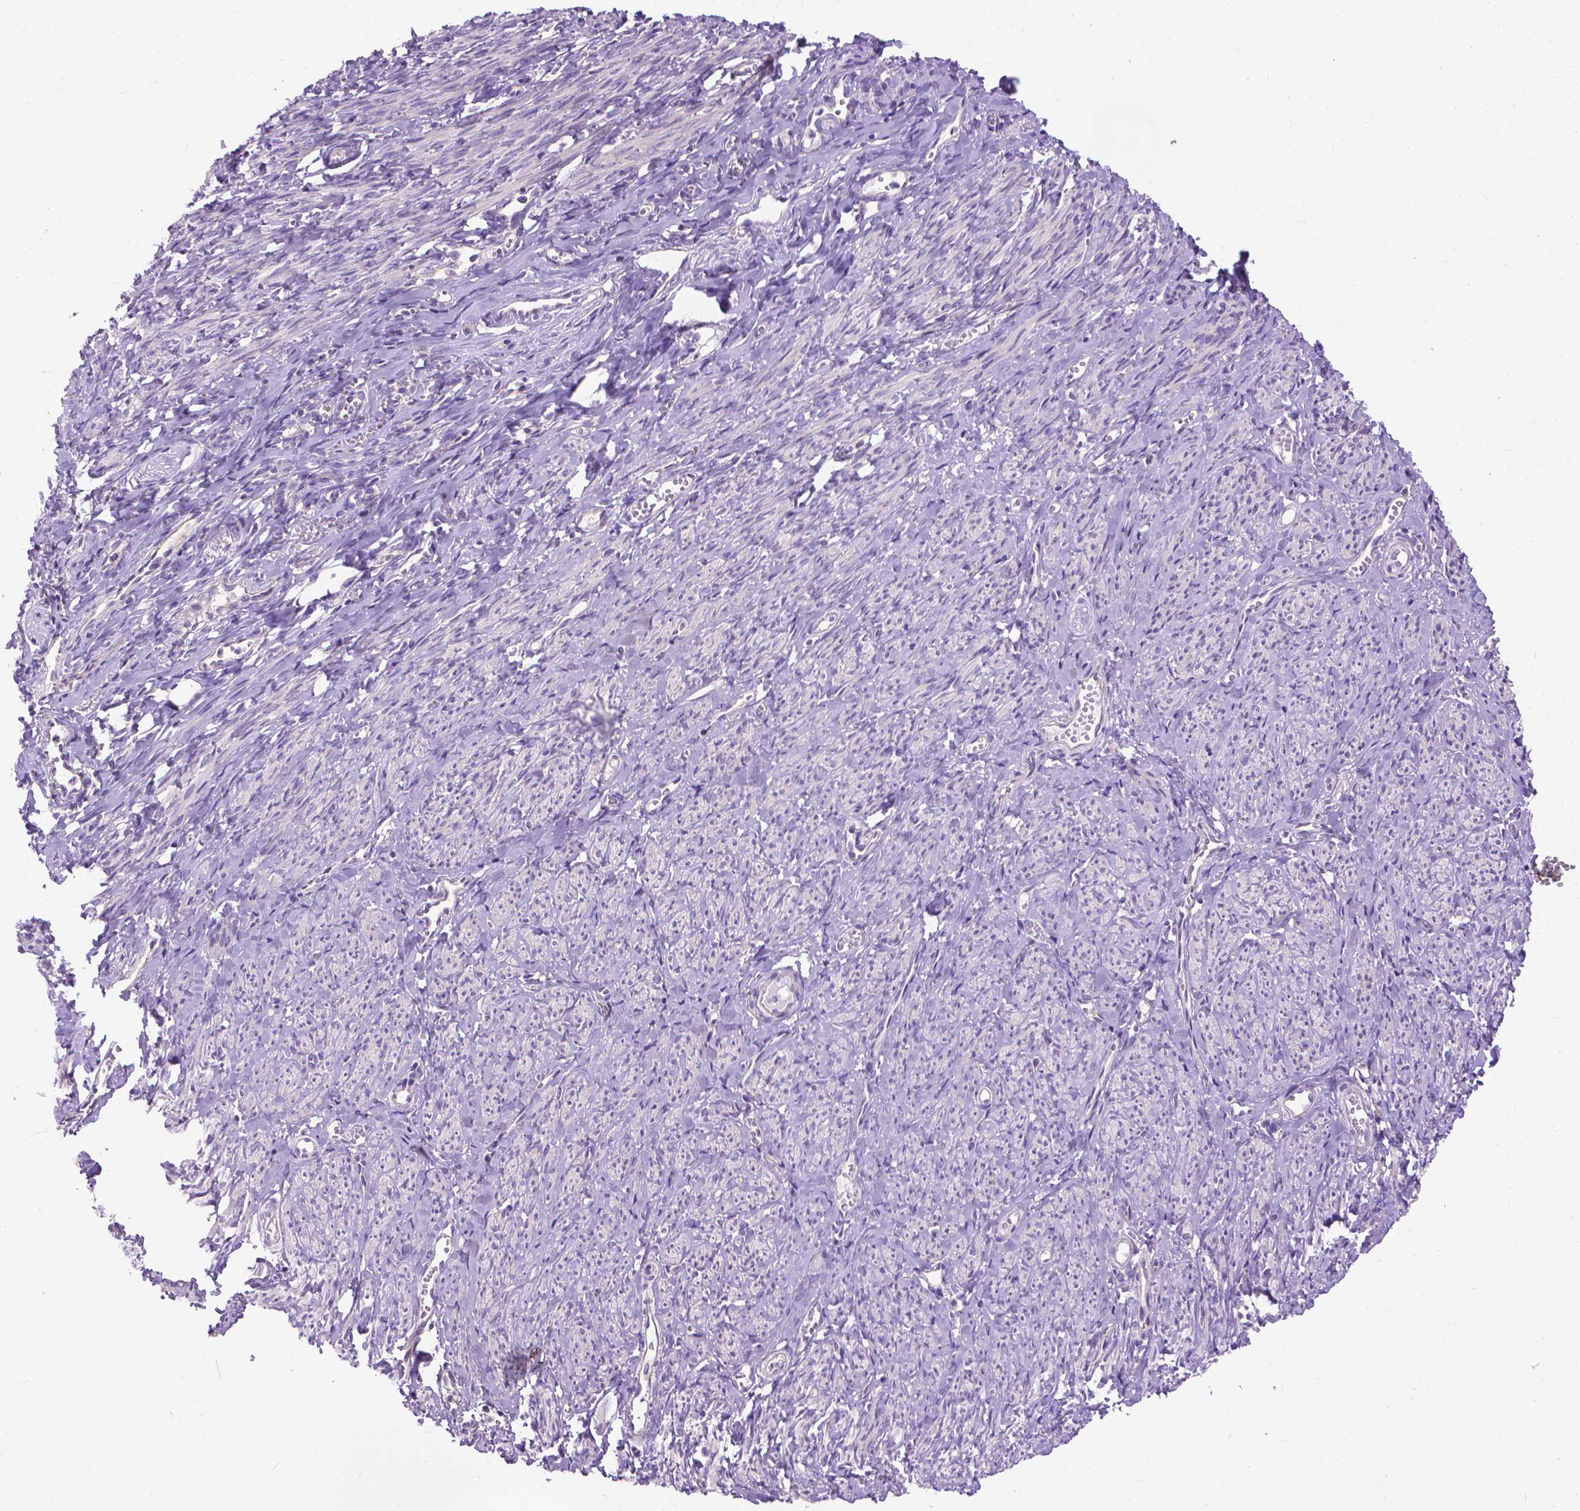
{"staining": {"intensity": "negative", "quantity": "none", "location": "none"}, "tissue": "smooth muscle", "cell_type": "Smooth muscle cells", "image_type": "normal", "snomed": [{"axis": "morphology", "description": "Normal tissue, NOS"}, {"axis": "topography", "description": "Smooth muscle"}], "caption": "The micrograph exhibits no significant staining in smooth muscle cells of smooth muscle. (IHC, brightfield microscopy, high magnification).", "gene": "SYN1", "patient": {"sex": "female", "age": 65}}